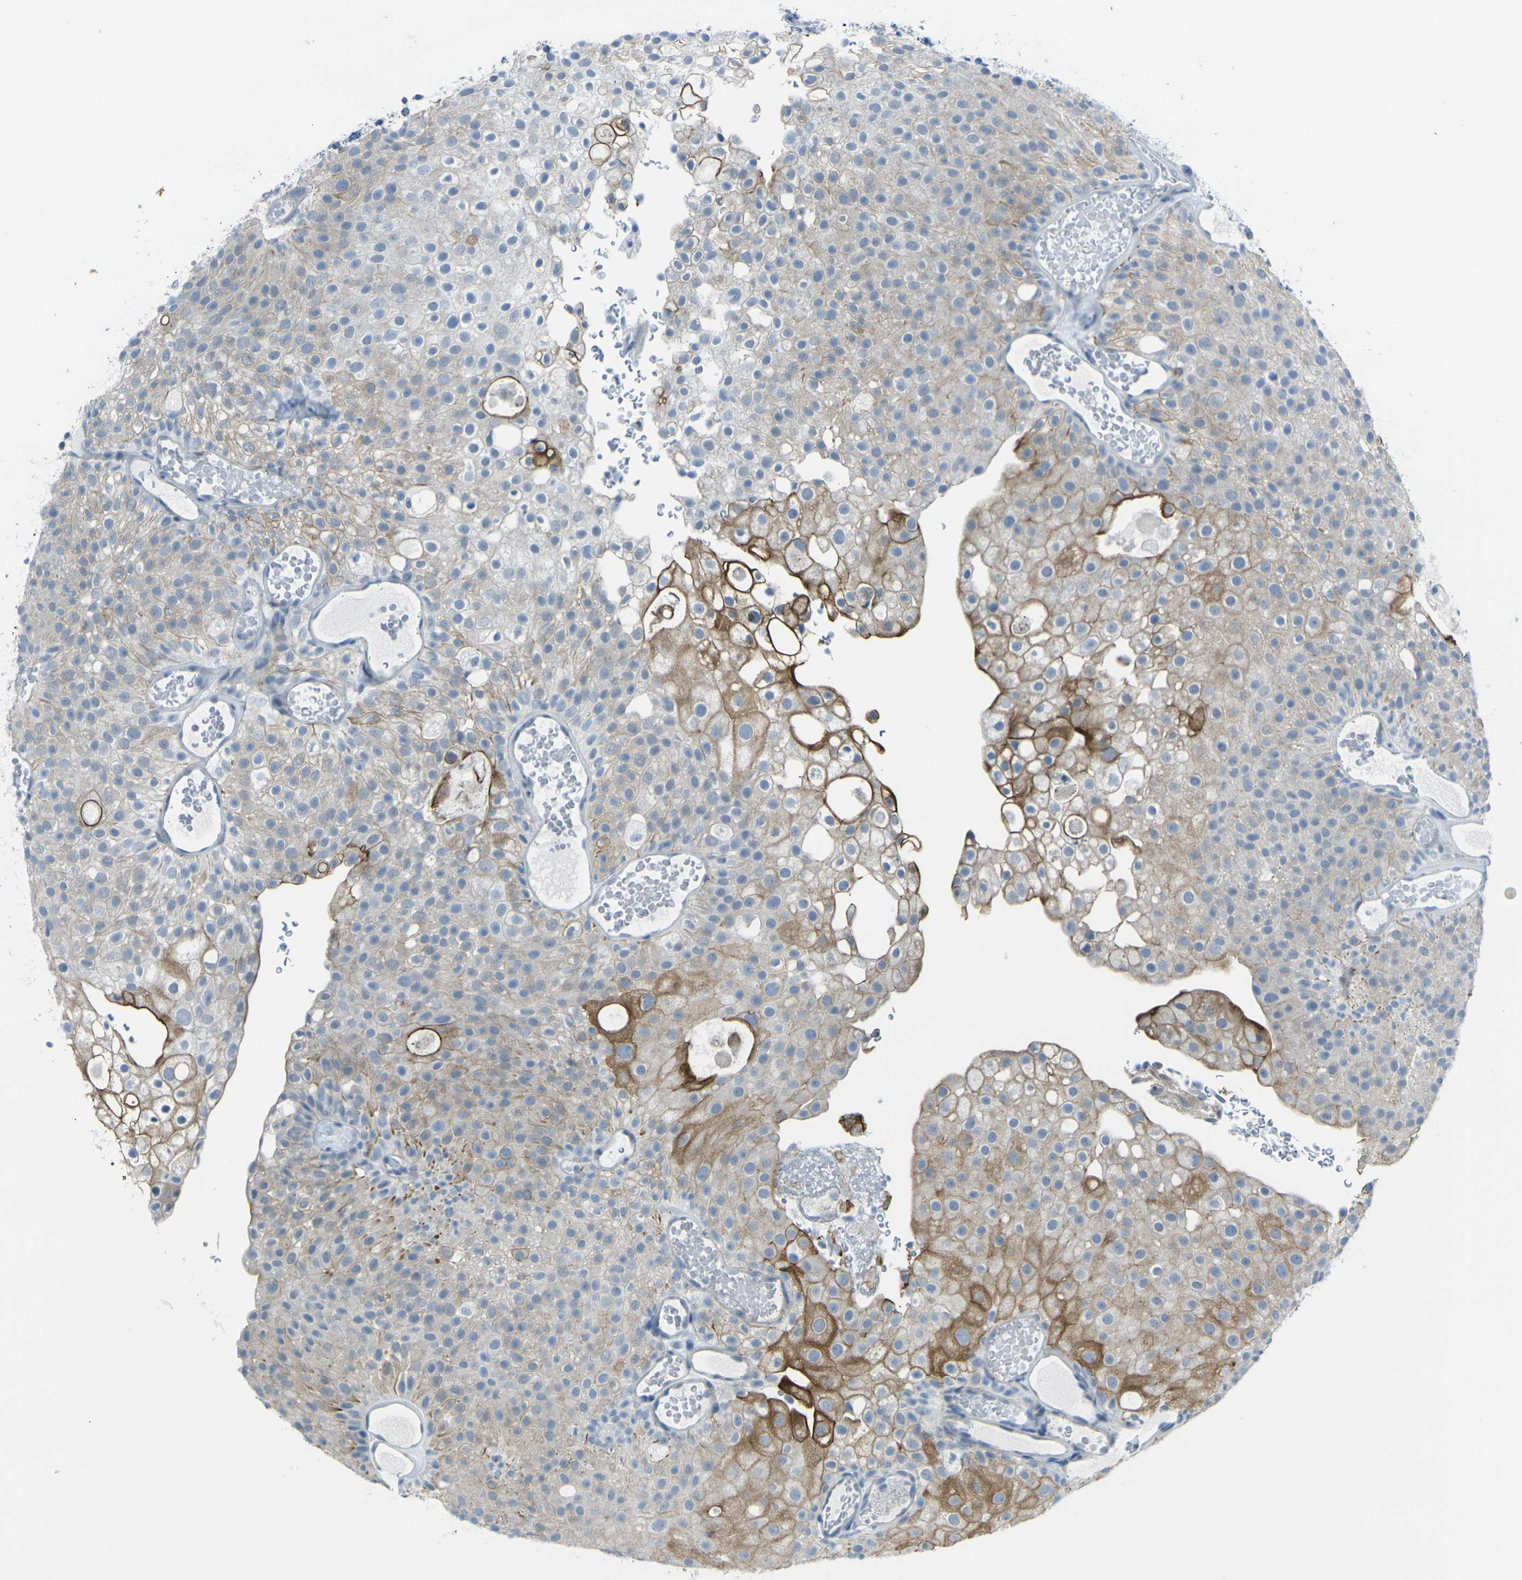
{"staining": {"intensity": "moderate", "quantity": "25%-75%", "location": "cytoplasmic/membranous"}, "tissue": "urothelial cancer", "cell_type": "Tumor cells", "image_type": "cancer", "snomed": [{"axis": "morphology", "description": "Urothelial carcinoma, Low grade"}, {"axis": "topography", "description": "Urinary bladder"}], "caption": "A high-resolution photomicrograph shows IHC staining of urothelial cancer, which demonstrates moderate cytoplasmic/membranous staining in approximately 25%-75% of tumor cells.", "gene": "ANKRD46", "patient": {"sex": "male", "age": 78}}